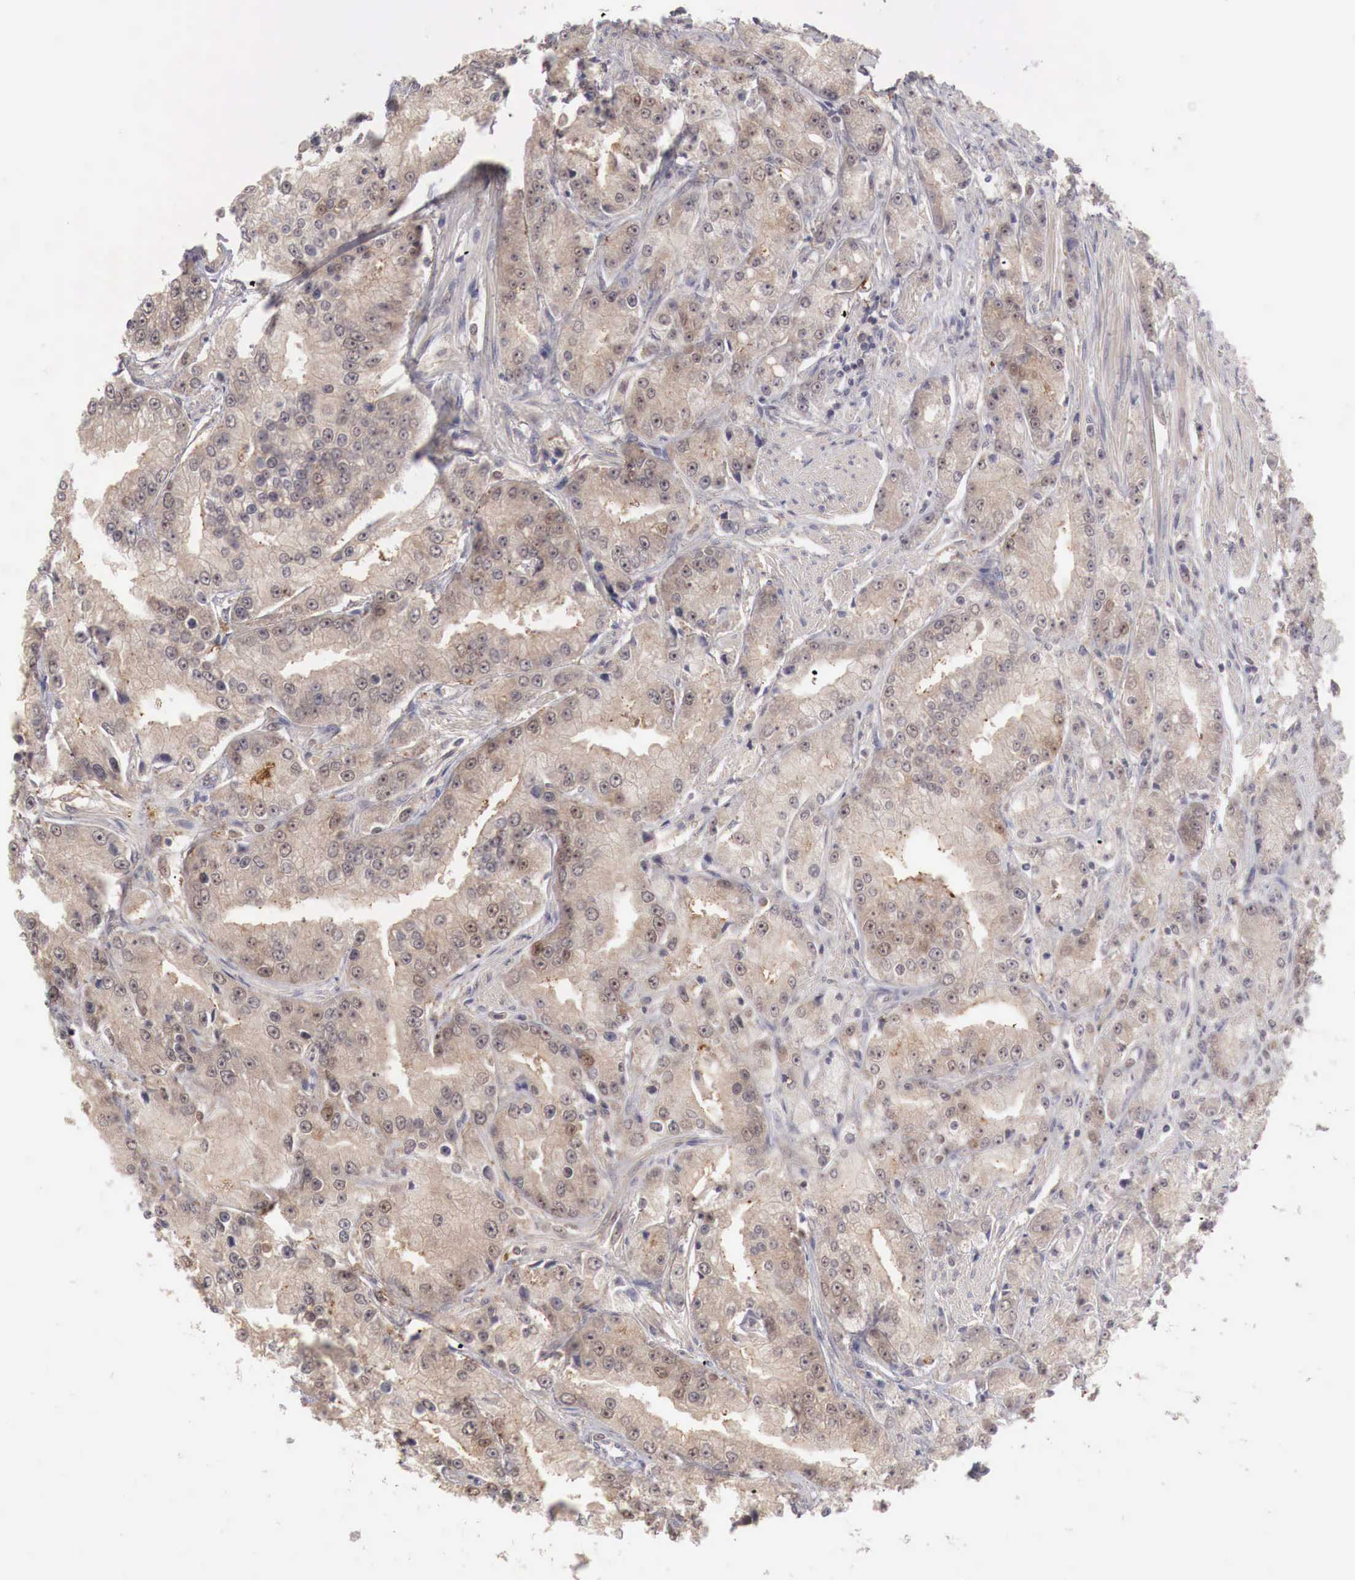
{"staining": {"intensity": "weak", "quantity": "25%-75%", "location": "cytoplasmic/membranous"}, "tissue": "prostate cancer", "cell_type": "Tumor cells", "image_type": "cancer", "snomed": [{"axis": "morphology", "description": "Adenocarcinoma, Medium grade"}, {"axis": "topography", "description": "Prostate"}], "caption": "IHC histopathology image of human adenocarcinoma (medium-grade) (prostate) stained for a protein (brown), which demonstrates low levels of weak cytoplasmic/membranous staining in about 25%-75% of tumor cells.", "gene": "GATA1", "patient": {"sex": "male", "age": 72}}